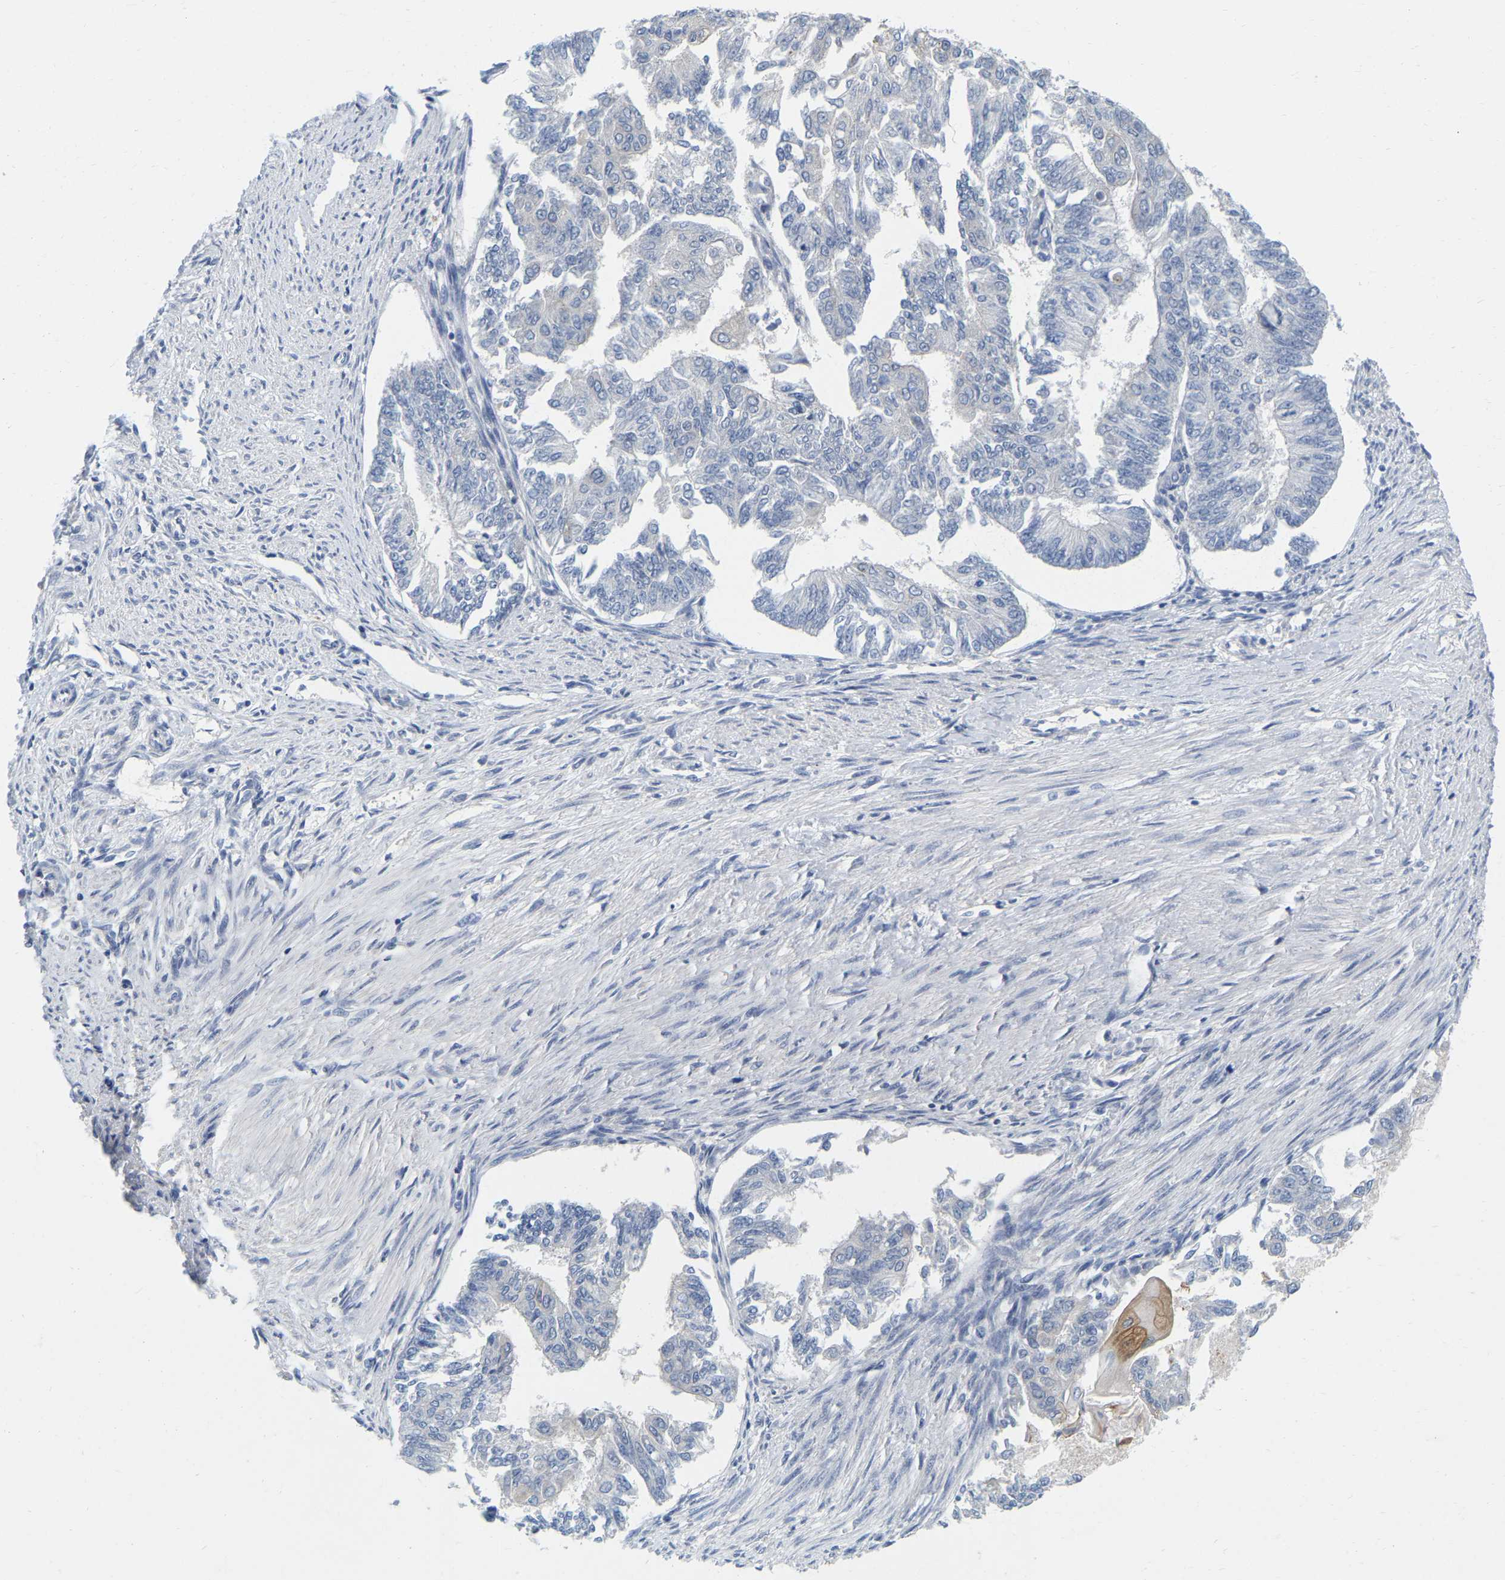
{"staining": {"intensity": "negative", "quantity": "none", "location": "none"}, "tissue": "endometrial cancer", "cell_type": "Tumor cells", "image_type": "cancer", "snomed": [{"axis": "morphology", "description": "Adenocarcinoma, NOS"}, {"axis": "topography", "description": "Endometrium"}], "caption": "Adenocarcinoma (endometrial) was stained to show a protein in brown. There is no significant positivity in tumor cells.", "gene": "WIPI2", "patient": {"sex": "female", "age": 32}}